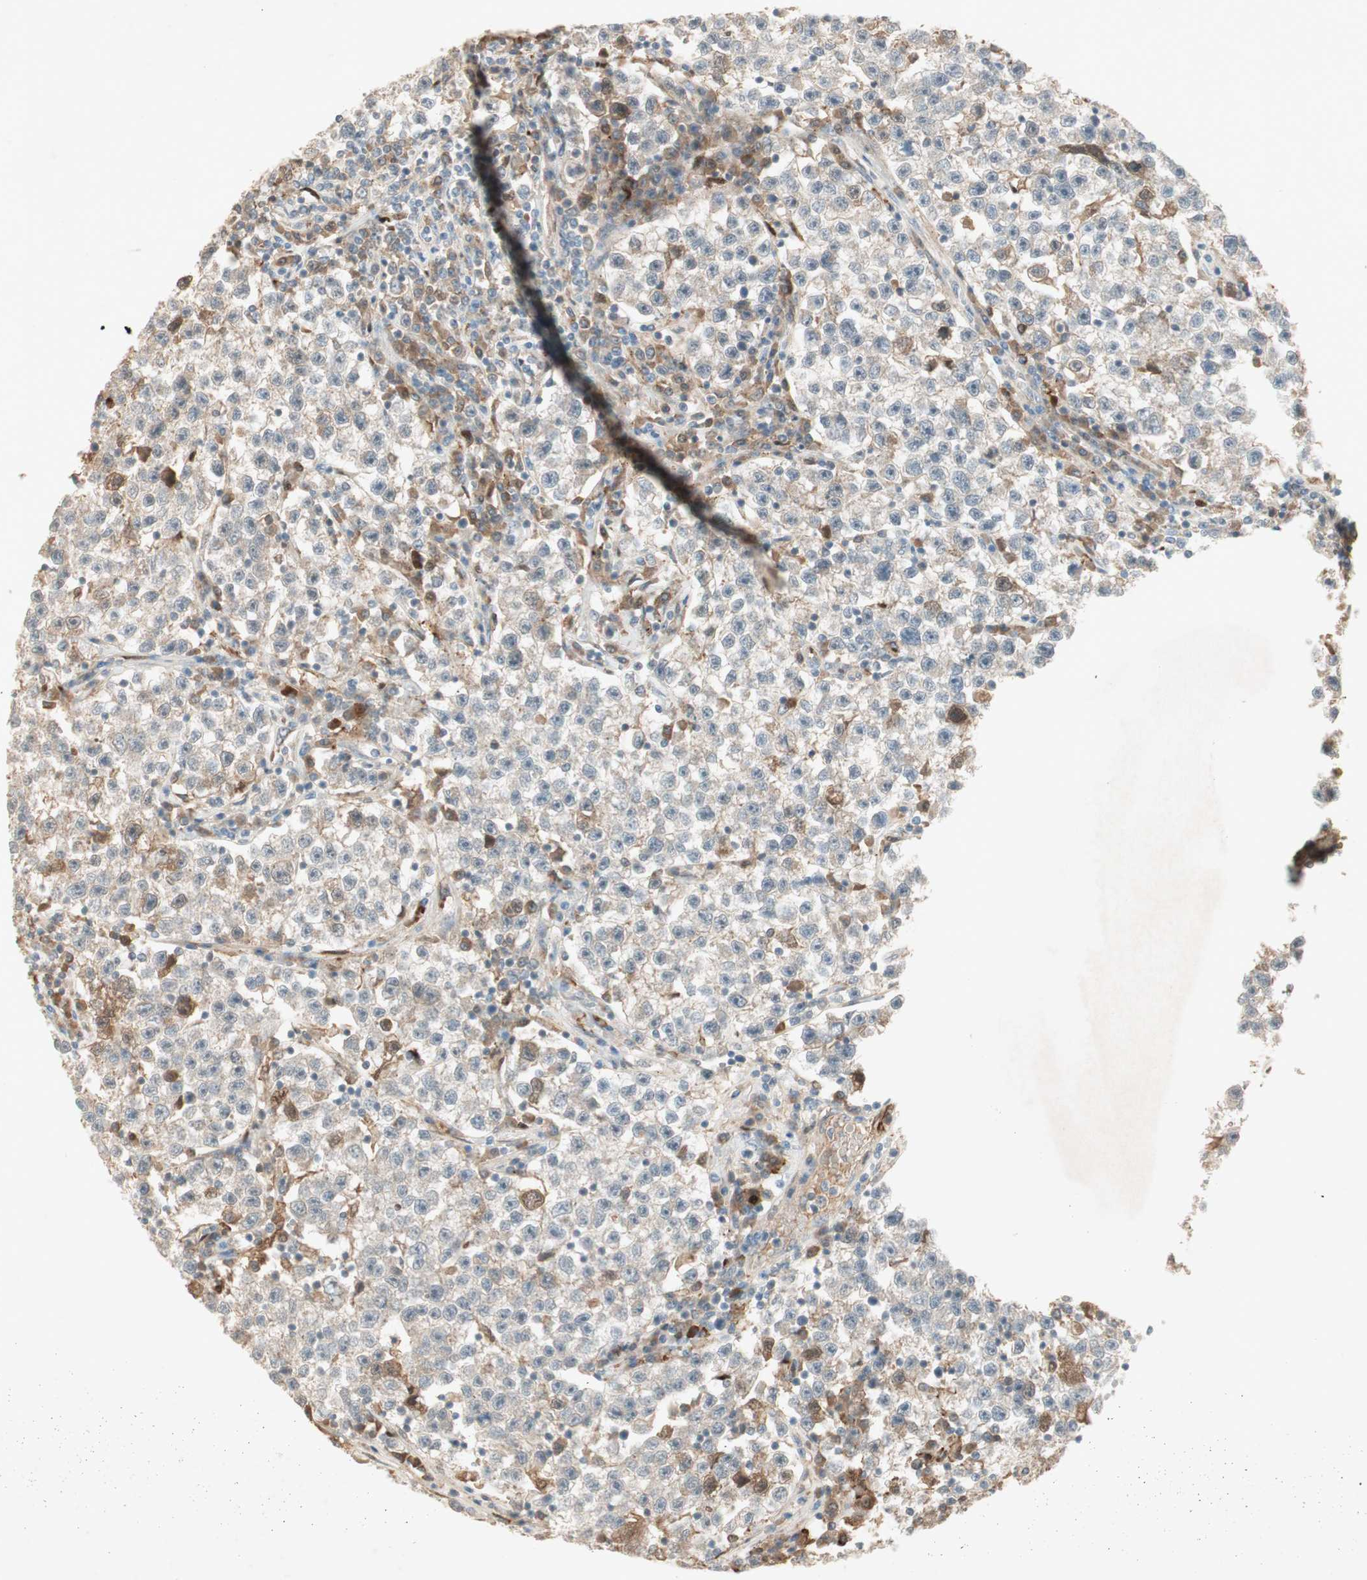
{"staining": {"intensity": "moderate", "quantity": "<25%", "location": "cytoplasmic/membranous"}, "tissue": "testis cancer", "cell_type": "Tumor cells", "image_type": "cancer", "snomed": [{"axis": "morphology", "description": "Seminoma, NOS"}, {"axis": "topography", "description": "Testis"}], "caption": "This histopathology image reveals seminoma (testis) stained with IHC to label a protein in brown. The cytoplasmic/membranous of tumor cells show moderate positivity for the protein. Nuclei are counter-stained blue.", "gene": "RNGTT", "patient": {"sex": "male", "age": 22}}